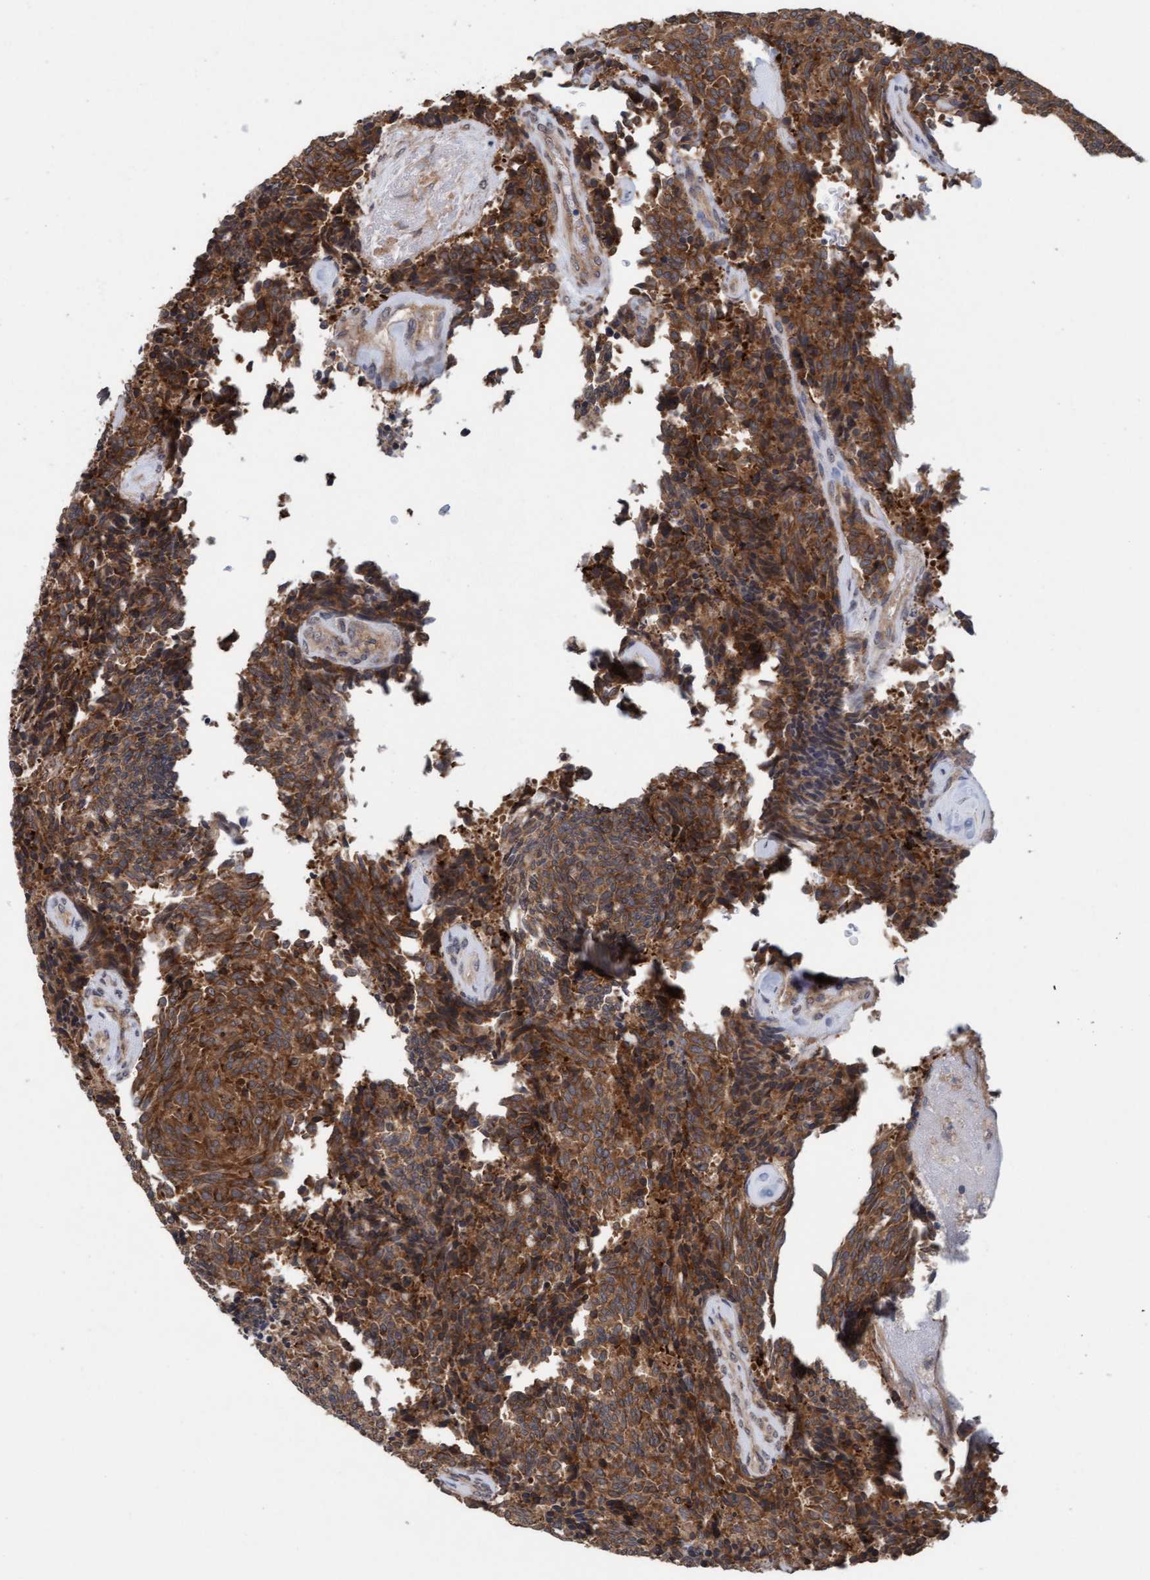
{"staining": {"intensity": "moderate", "quantity": ">75%", "location": "cytoplasmic/membranous"}, "tissue": "carcinoid", "cell_type": "Tumor cells", "image_type": "cancer", "snomed": [{"axis": "morphology", "description": "Carcinoid, malignant, NOS"}, {"axis": "topography", "description": "Pancreas"}], "caption": "The micrograph demonstrates immunohistochemical staining of carcinoid. There is moderate cytoplasmic/membranous staining is present in about >75% of tumor cells. The protein is stained brown, and the nuclei are stained in blue (DAB IHC with brightfield microscopy, high magnification).", "gene": "FXR2", "patient": {"sex": "female", "age": 54}}